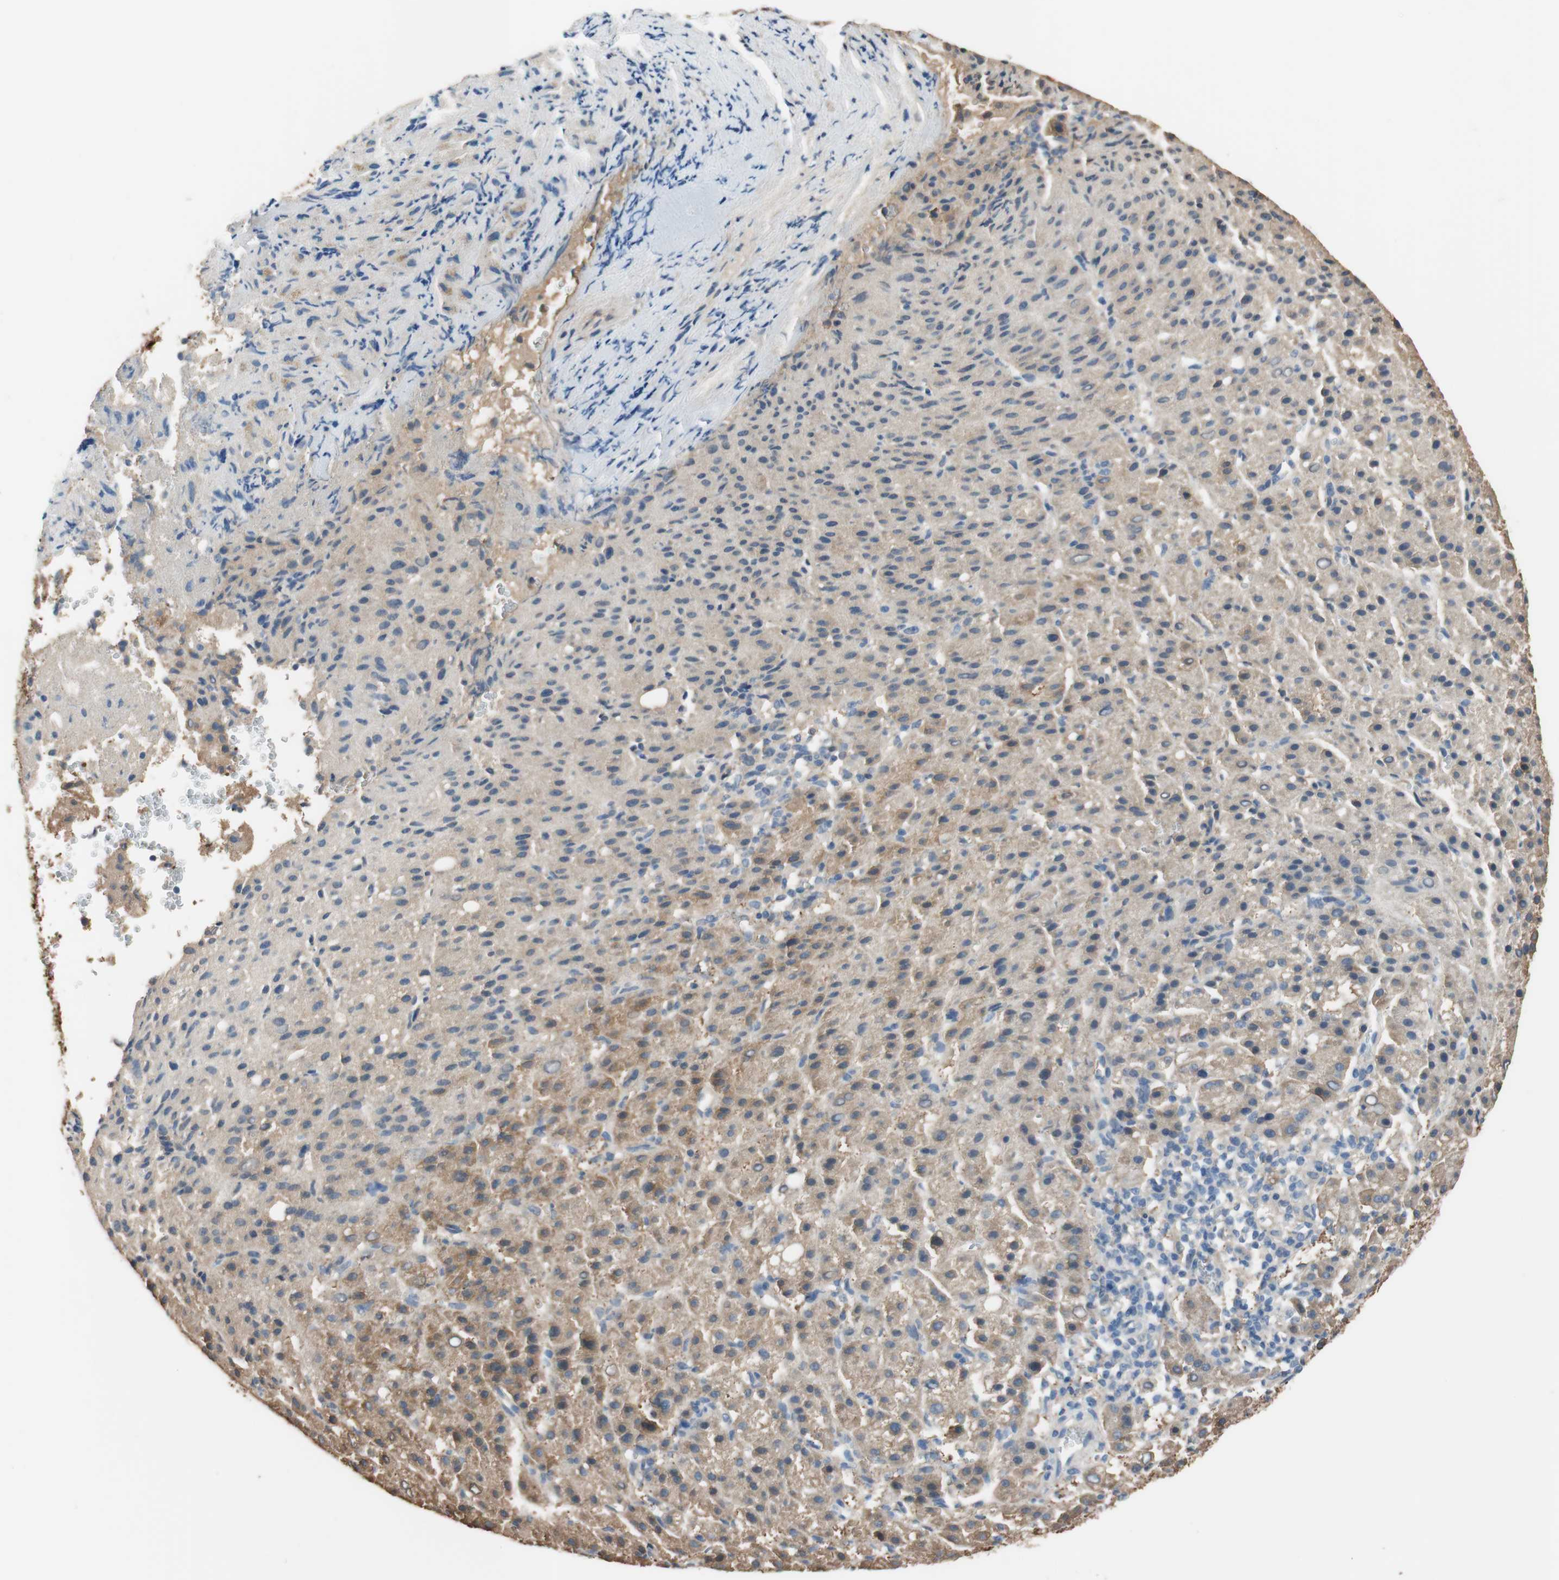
{"staining": {"intensity": "moderate", "quantity": "25%-75%", "location": "cytoplasmic/membranous"}, "tissue": "liver cancer", "cell_type": "Tumor cells", "image_type": "cancer", "snomed": [{"axis": "morphology", "description": "Carcinoma, Hepatocellular, NOS"}, {"axis": "topography", "description": "Liver"}], "caption": "Tumor cells exhibit medium levels of moderate cytoplasmic/membranous expression in about 25%-75% of cells in liver hepatocellular carcinoma. Using DAB (3,3'-diaminobenzidine) (brown) and hematoxylin (blue) stains, captured at high magnification using brightfield microscopy.", "gene": "ALDH1A2", "patient": {"sex": "female", "age": 58}}